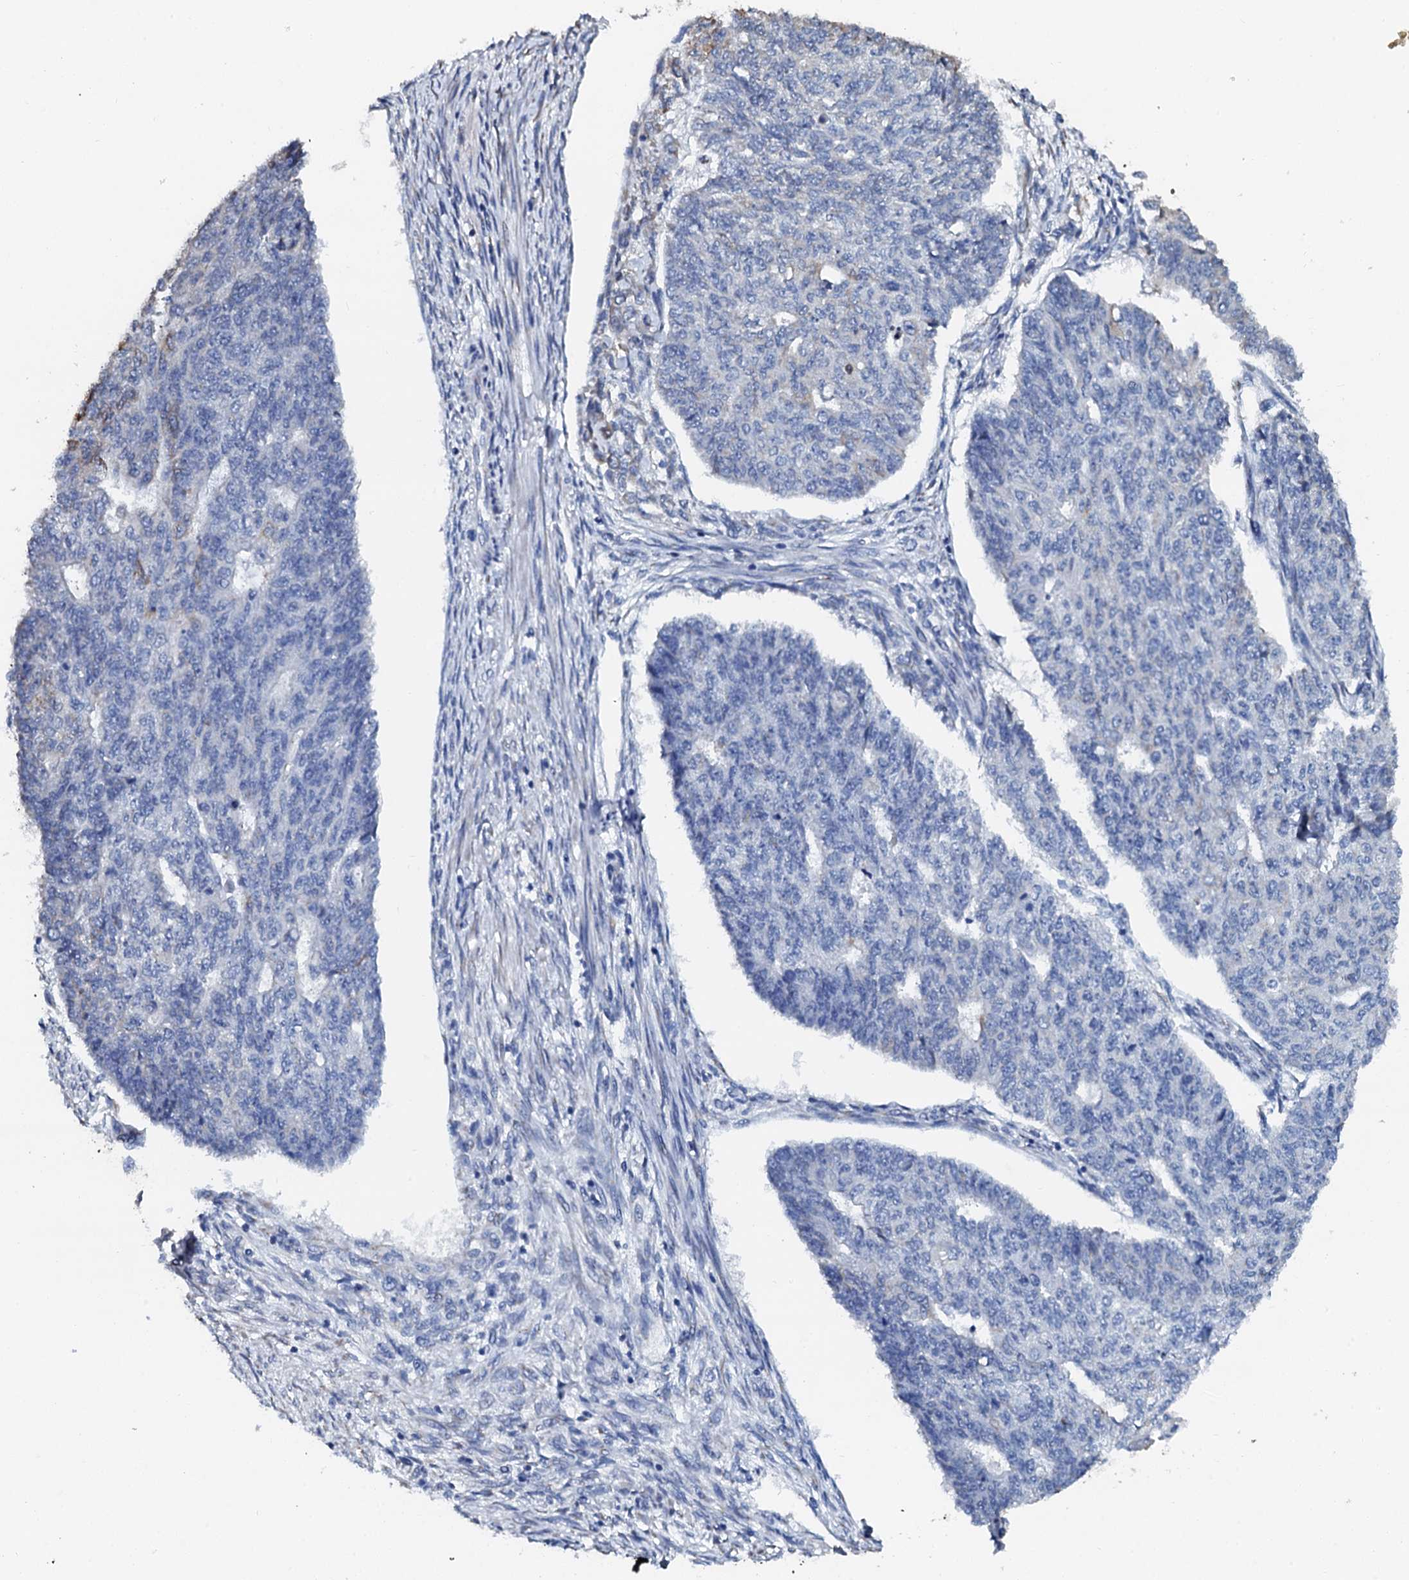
{"staining": {"intensity": "negative", "quantity": "none", "location": "none"}, "tissue": "endometrial cancer", "cell_type": "Tumor cells", "image_type": "cancer", "snomed": [{"axis": "morphology", "description": "Adenocarcinoma, NOS"}, {"axis": "topography", "description": "Endometrium"}], "caption": "Immunohistochemistry (IHC) of human endometrial adenocarcinoma exhibits no positivity in tumor cells.", "gene": "AKAP3", "patient": {"sex": "female", "age": 32}}